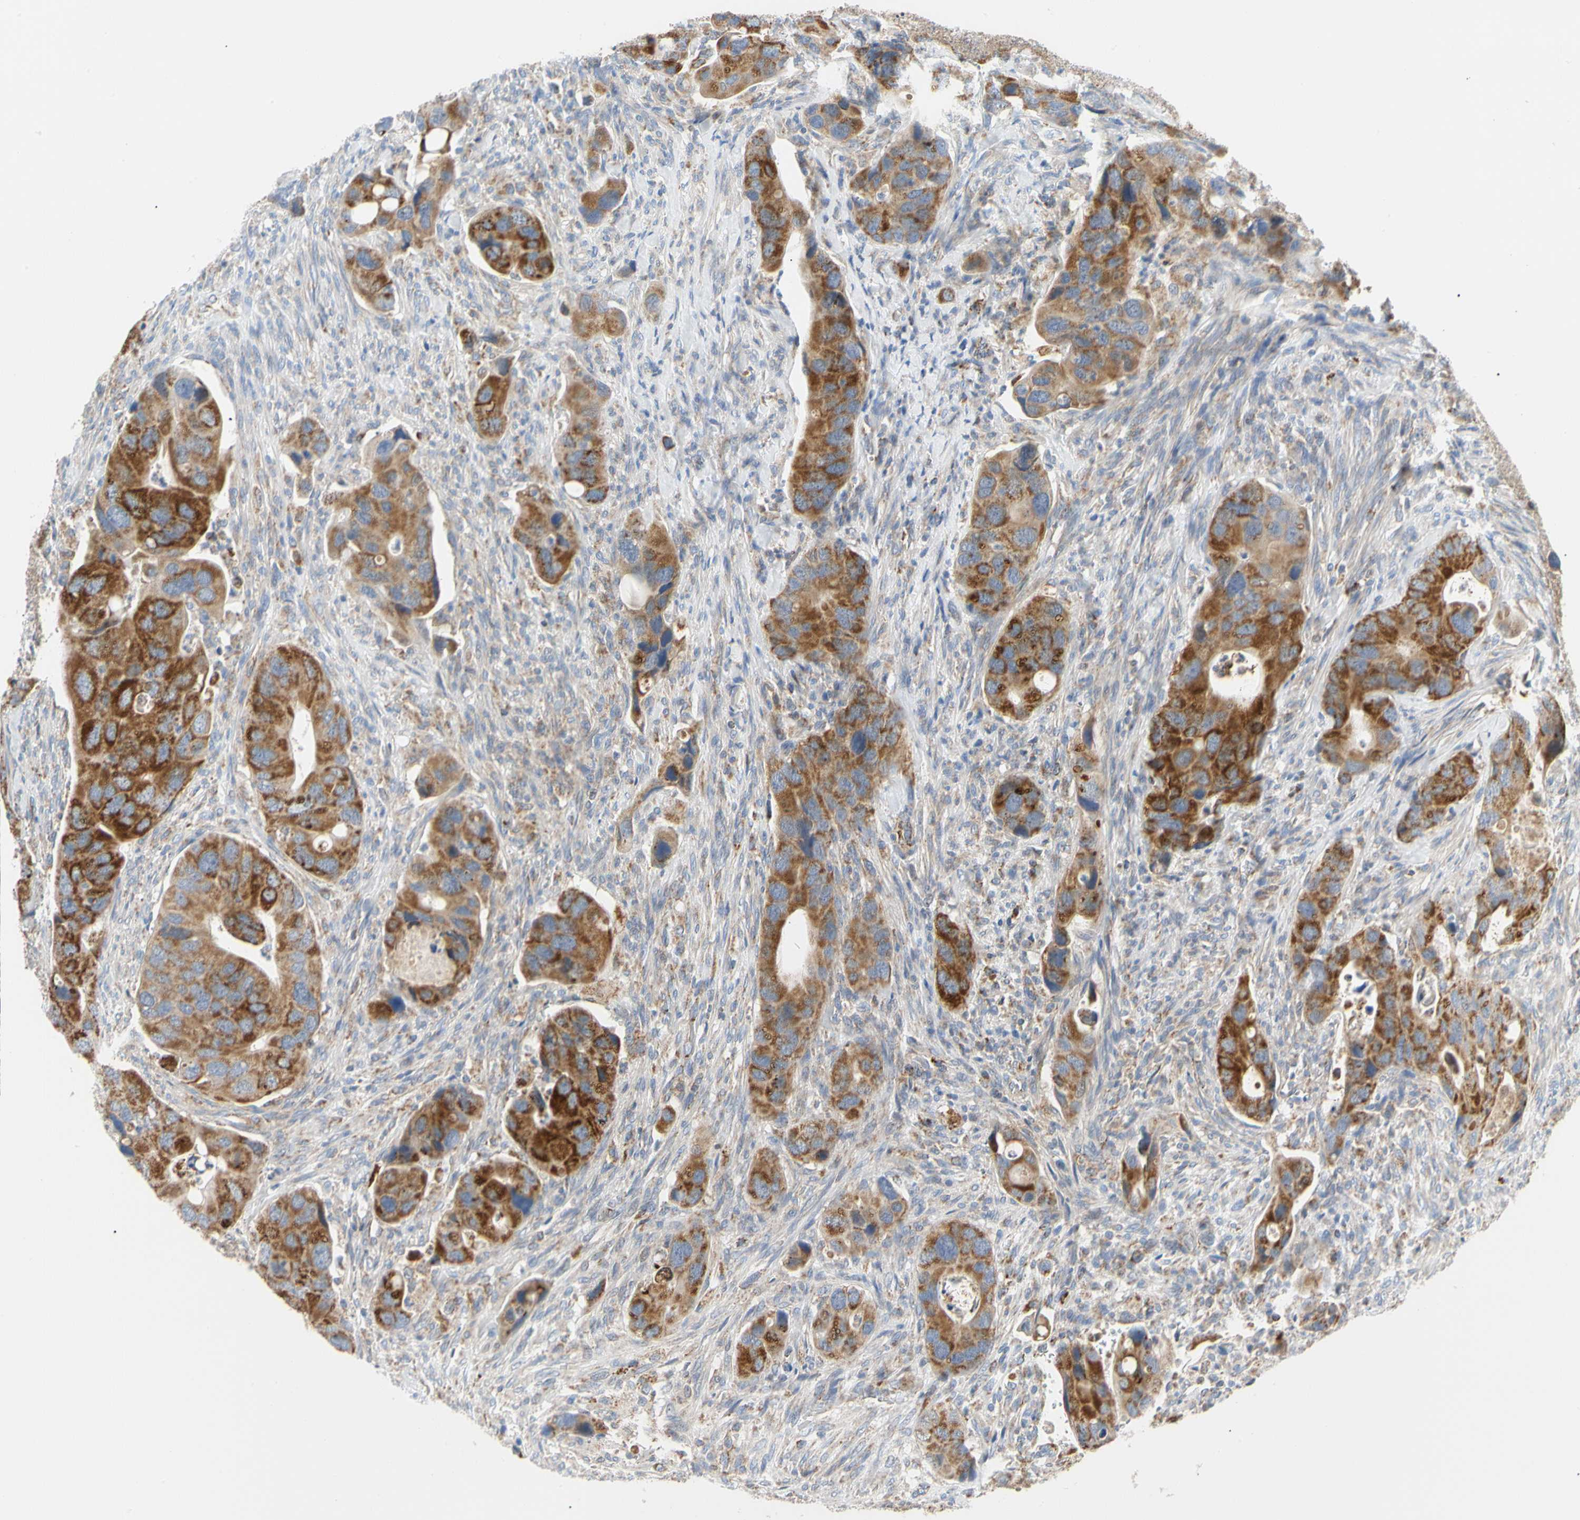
{"staining": {"intensity": "strong", "quantity": ">75%", "location": "cytoplasmic/membranous"}, "tissue": "colorectal cancer", "cell_type": "Tumor cells", "image_type": "cancer", "snomed": [{"axis": "morphology", "description": "Adenocarcinoma, NOS"}, {"axis": "topography", "description": "Rectum"}], "caption": "Protein staining by immunohistochemistry (IHC) exhibits strong cytoplasmic/membranous positivity in approximately >75% of tumor cells in colorectal adenocarcinoma. The protein of interest is shown in brown color, while the nuclei are stained blue.", "gene": "ACAT1", "patient": {"sex": "female", "age": 57}}